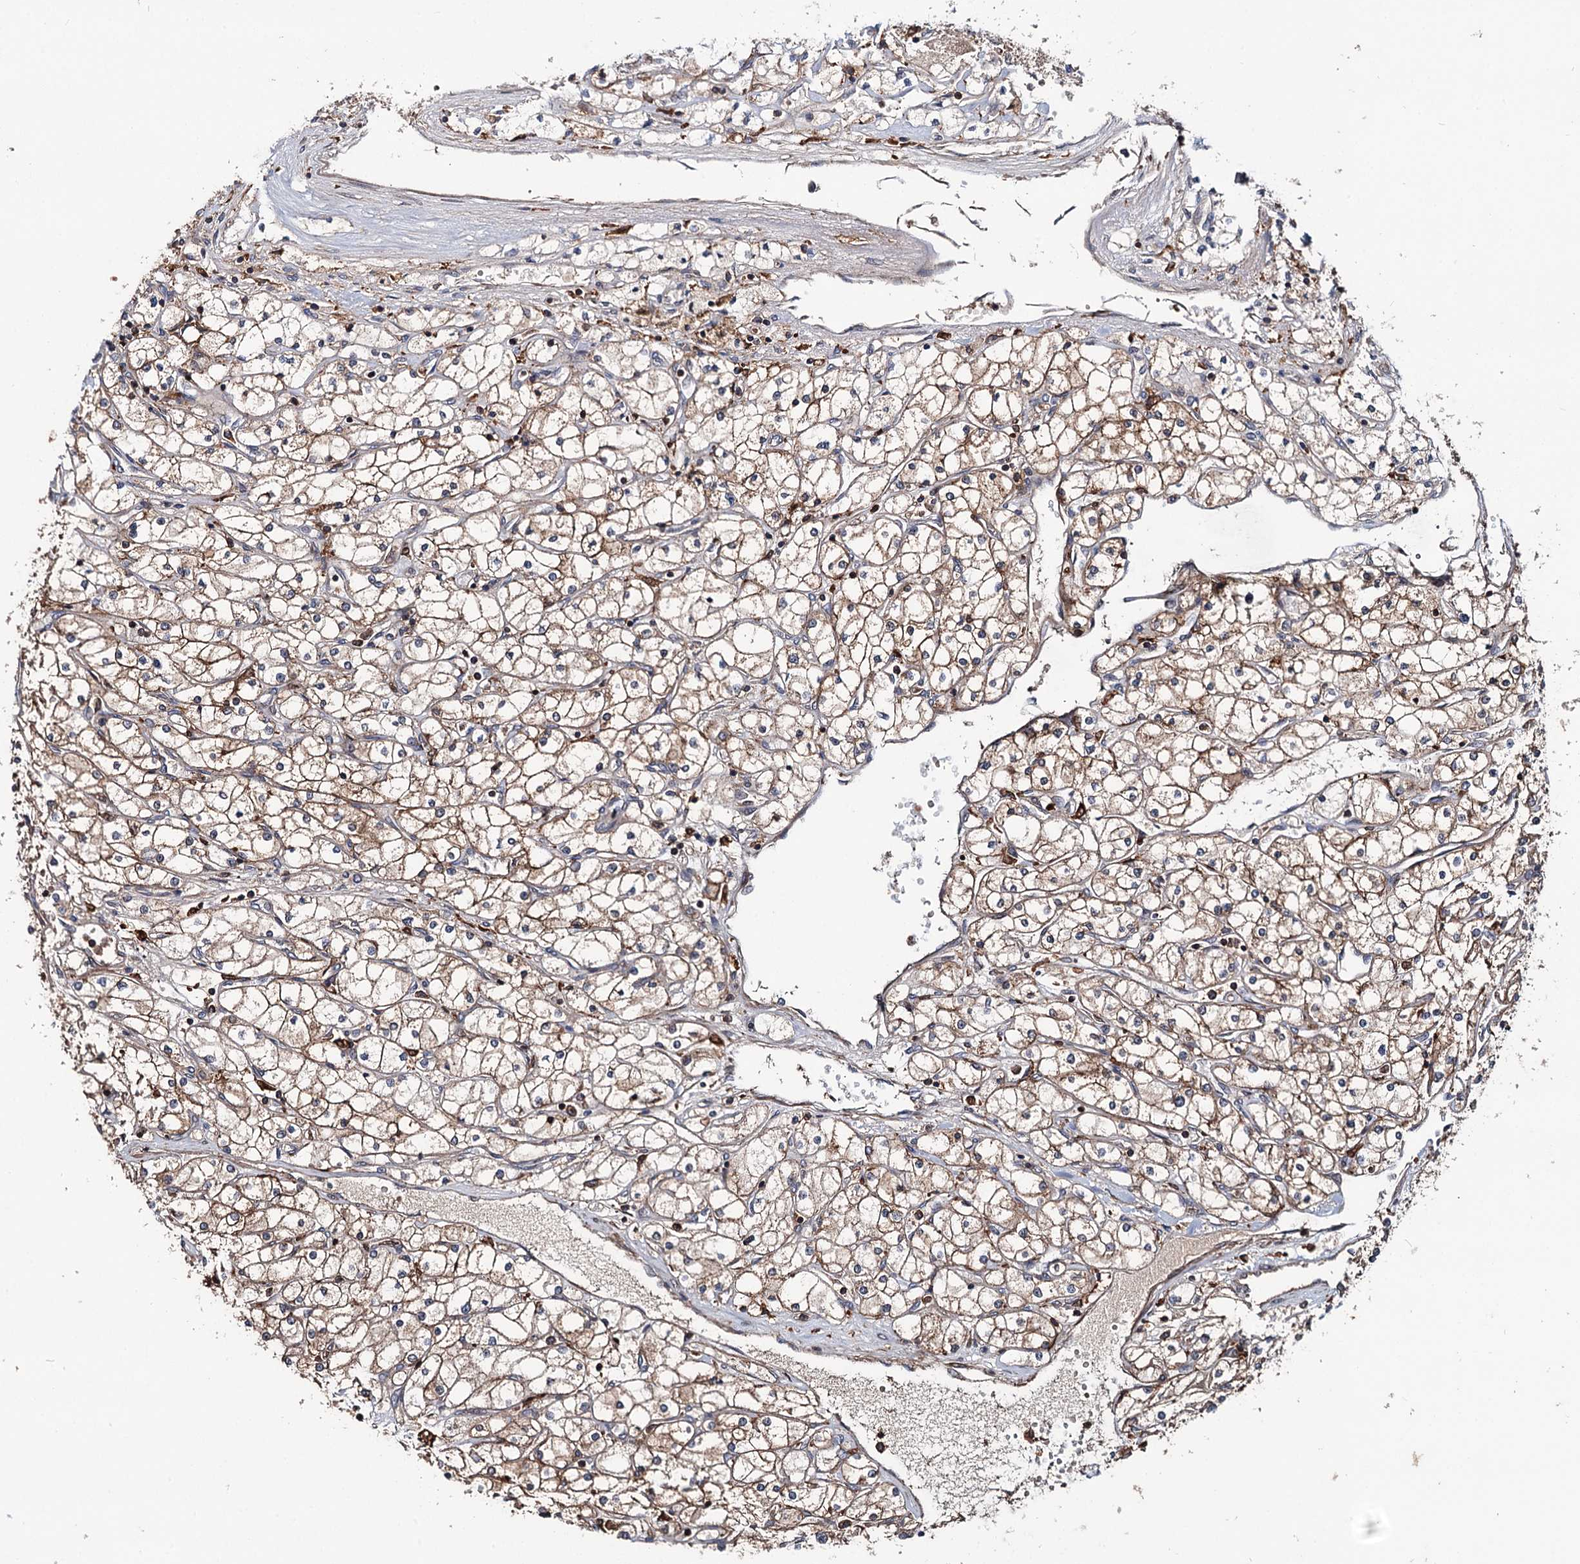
{"staining": {"intensity": "moderate", "quantity": "25%-75%", "location": "cytoplasmic/membranous"}, "tissue": "renal cancer", "cell_type": "Tumor cells", "image_type": "cancer", "snomed": [{"axis": "morphology", "description": "Adenocarcinoma, NOS"}, {"axis": "topography", "description": "Kidney"}], "caption": "Renal cancer (adenocarcinoma) was stained to show a protein in brown. There is medium levels of moderate cytoplasmic/membranous staining in about 25%-75% of tumor cells.", "gene": "GRIP1", "patient": {"sex": "male", "age": 80}}